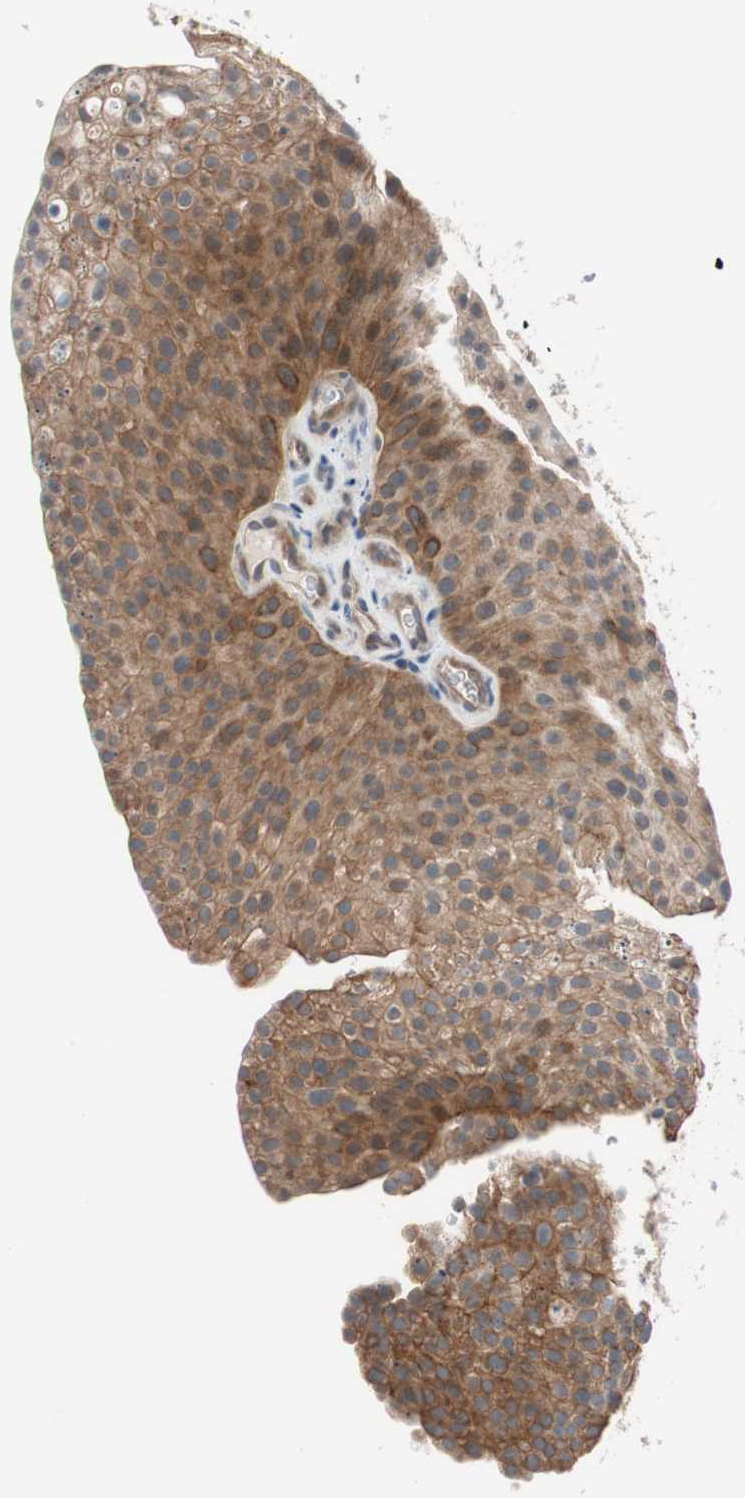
{"staining": {"intensity": "moderate", "quantity": ">75%", "location": "cytoplasmic/membranous"}, "tissue": "urothelial cancer", "cell_type": "Tumor cells", "image_type": "cancer", "snomed": [{"axis": "morphology", "description": "Urothelial carcinoma, Low grade"}, {"axis": "topography", "description": "Smooth muscle"}, {"axis": "topography", "description": "Urinary bladder"}], "caption": "An immunohistochemistry histopathology image of tumor tissue is shown. Protein staining in brown shows moderate cytoplasmic/membranous positivity in urothelial cancer within tumor cells.", "gene": "SMG1", "patient": {"sex": "male", "age": 60}}